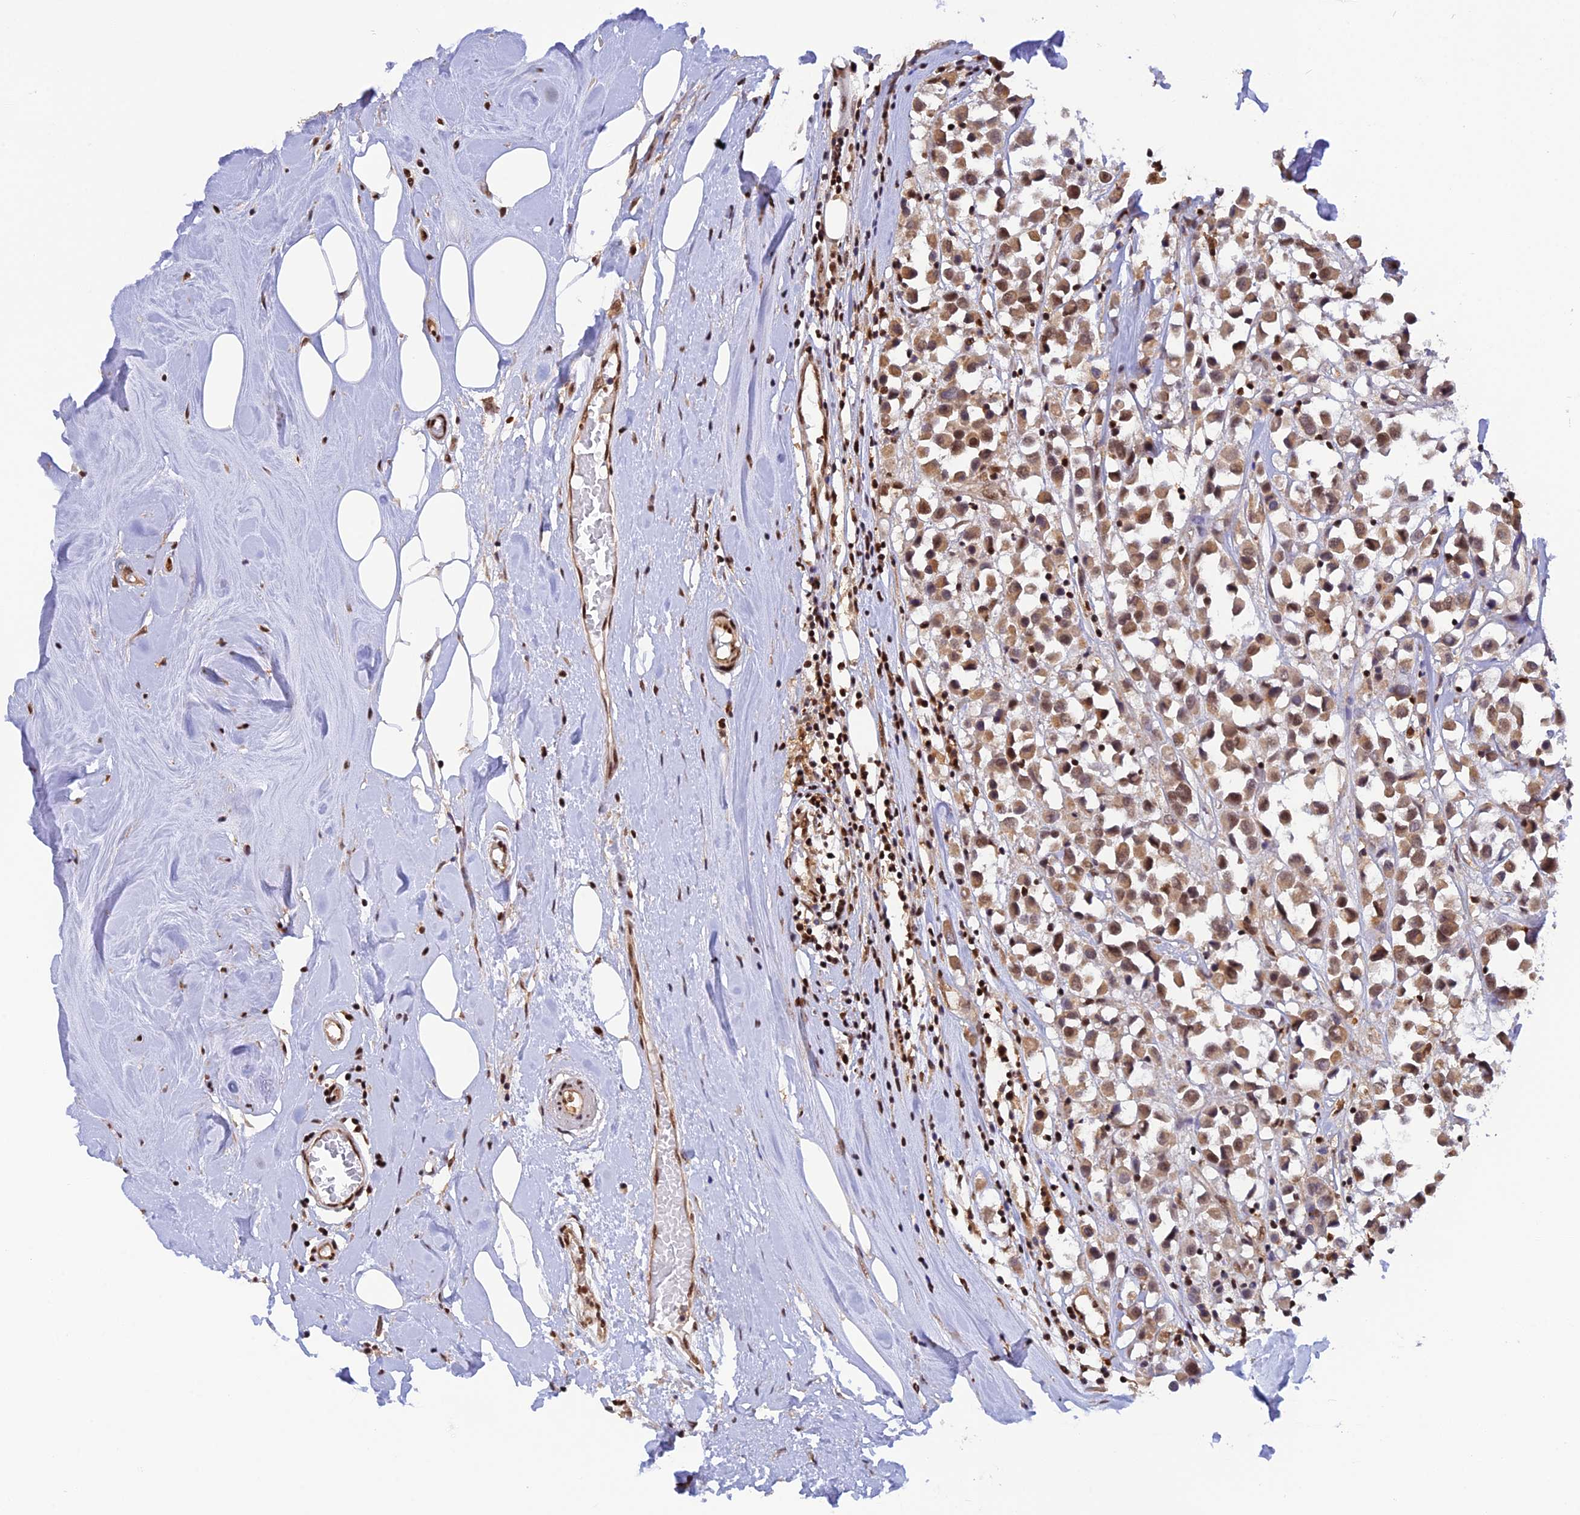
{"staining": {"intensity": "moderate", "quantity": ">75%", "location": "cytoplasmic/membranous,nuclear"}, "tissue": "breast cancer", "cell_type": "Tumor cells", "image_type": "cancer", "snomed": [{"axis": "morphology", "description": "Duct carcinoma"}, {"axis": "topography", "description": "Breast"}], "caption": "Immunohistochemistry (DAB (3,3'-diaminobenzidine)) staining of human invasive ductal carcinoma (breast) demonstrates moderate cytoplasmic/membranous and nuclear protein expression in about >75% of tumor cells. (IHC, brightfield microscopy, high magnification).", "gene": "THAP11", "patient": {"sex": "female", "age": 61}}